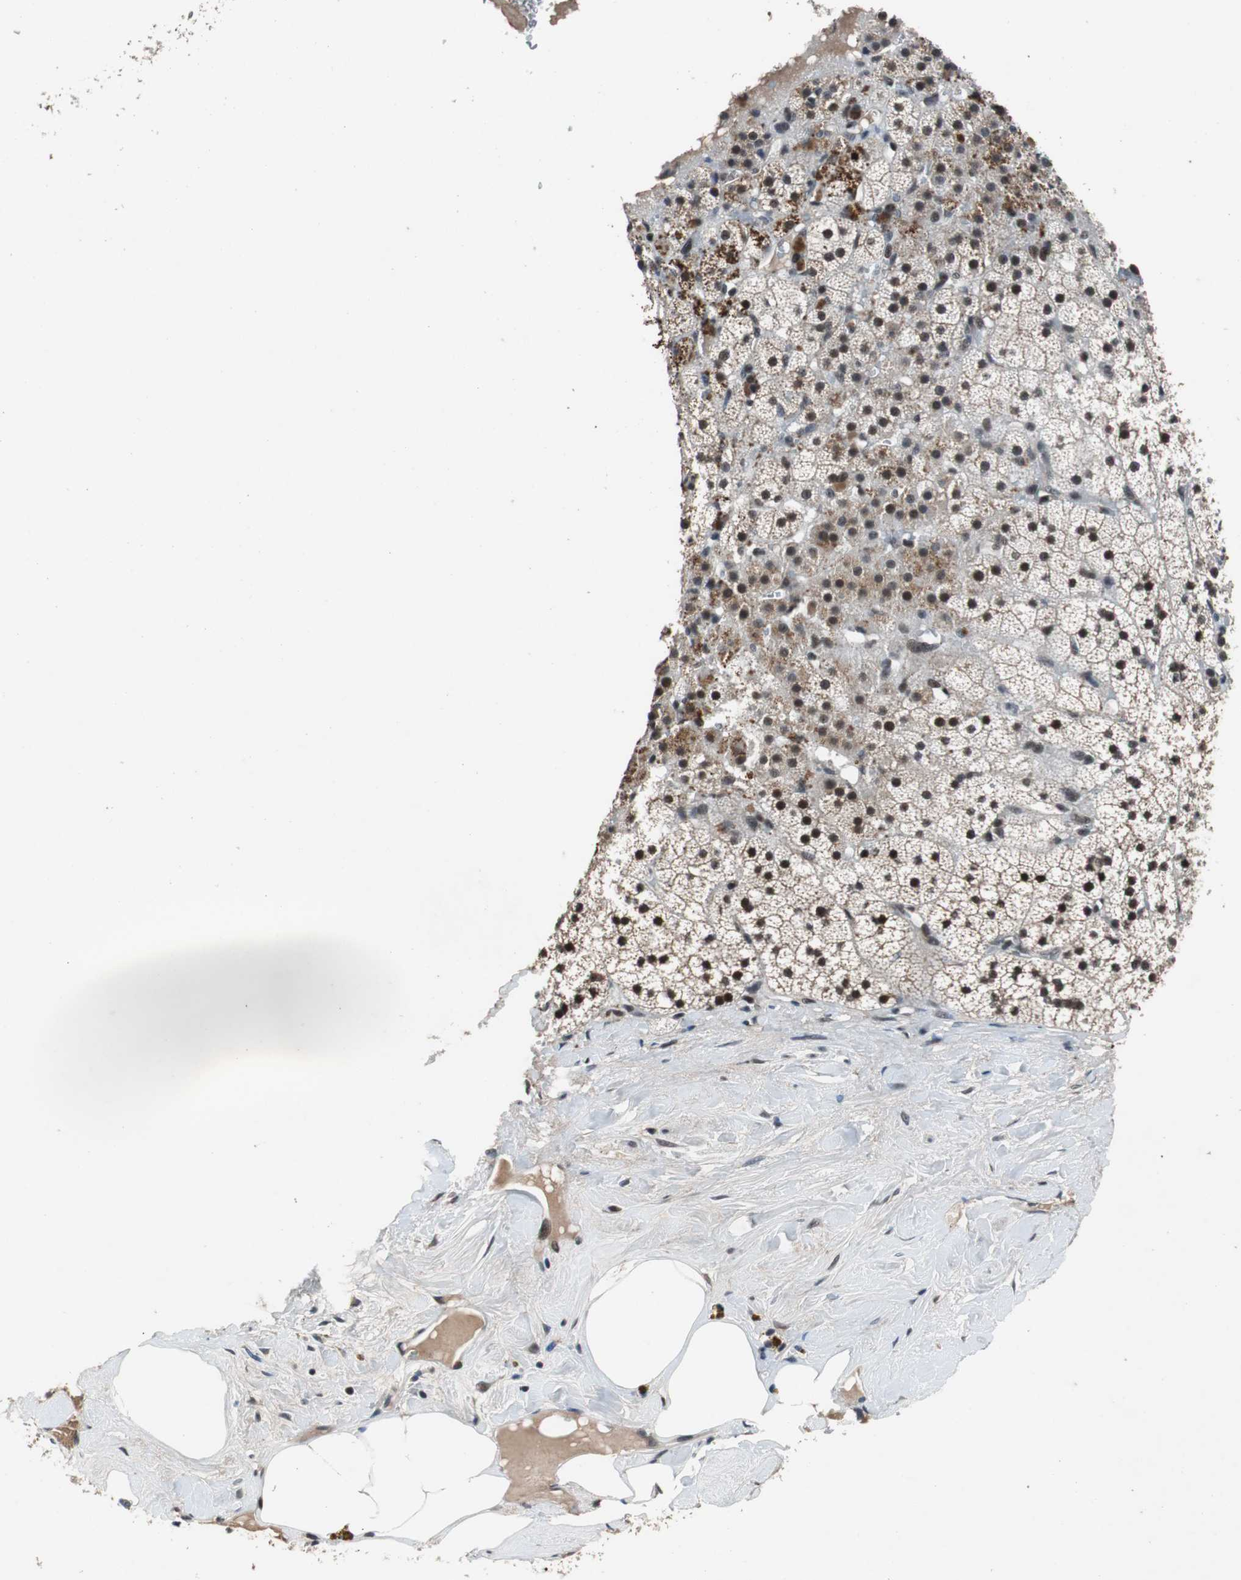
{"staining": {"intensity": "strong", "quantity": ">75%", "location": "nuclear"}, "tissue": "adrenal gland", "cell_type": "Glandular cells", "image_type": "normal", "snomed": [{"axis": "morphology", "description": "Normal tissue, NOS"}, {"axis": "topography", "description": "Adrenal gland"}], "caption": "Protein staining of unremarkable adrenal gland displays strong nuclear positivity in approximately >75% of glandular cells.", "gene": "USP28", "patient": {"sex": "male", "age": 35}}